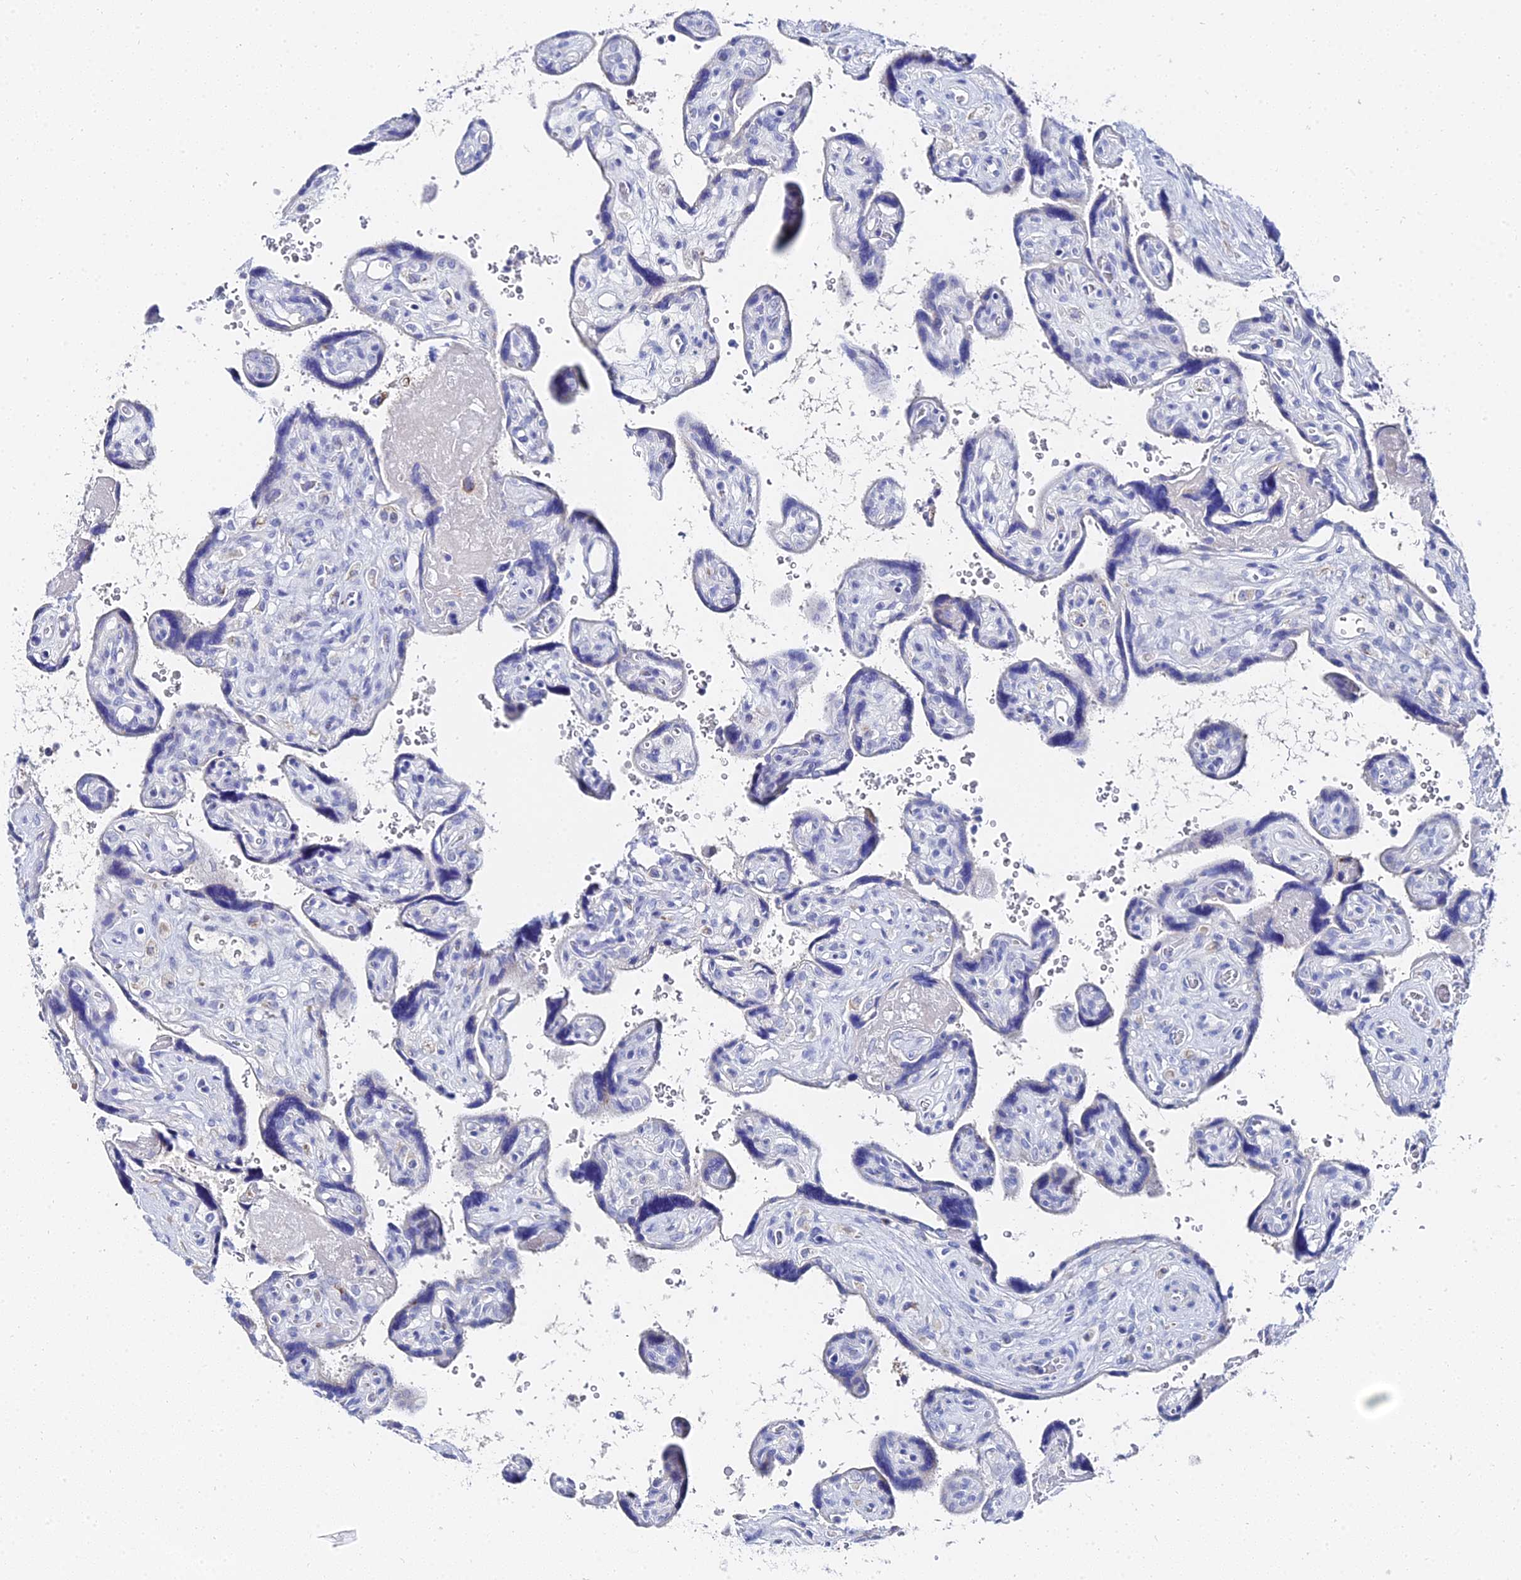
{"staining": {"intensity": "negative", "quantity": "none", "location": "none"}, "tissue": "placenta", "cell_type": "Trophoblastic cells", "image_type": "normal", "snomed": [{"axis": "morphology", "description": "Normal tissue, NOS"}, {"axis": "topography", "description": "Placenta"}], "caption": "Placenta stained for a protein using immunohistochemistry reveals no staining trophoblastic cells.", "gene": "KRT17", "patient": {"sex": "female", "age": 39}}